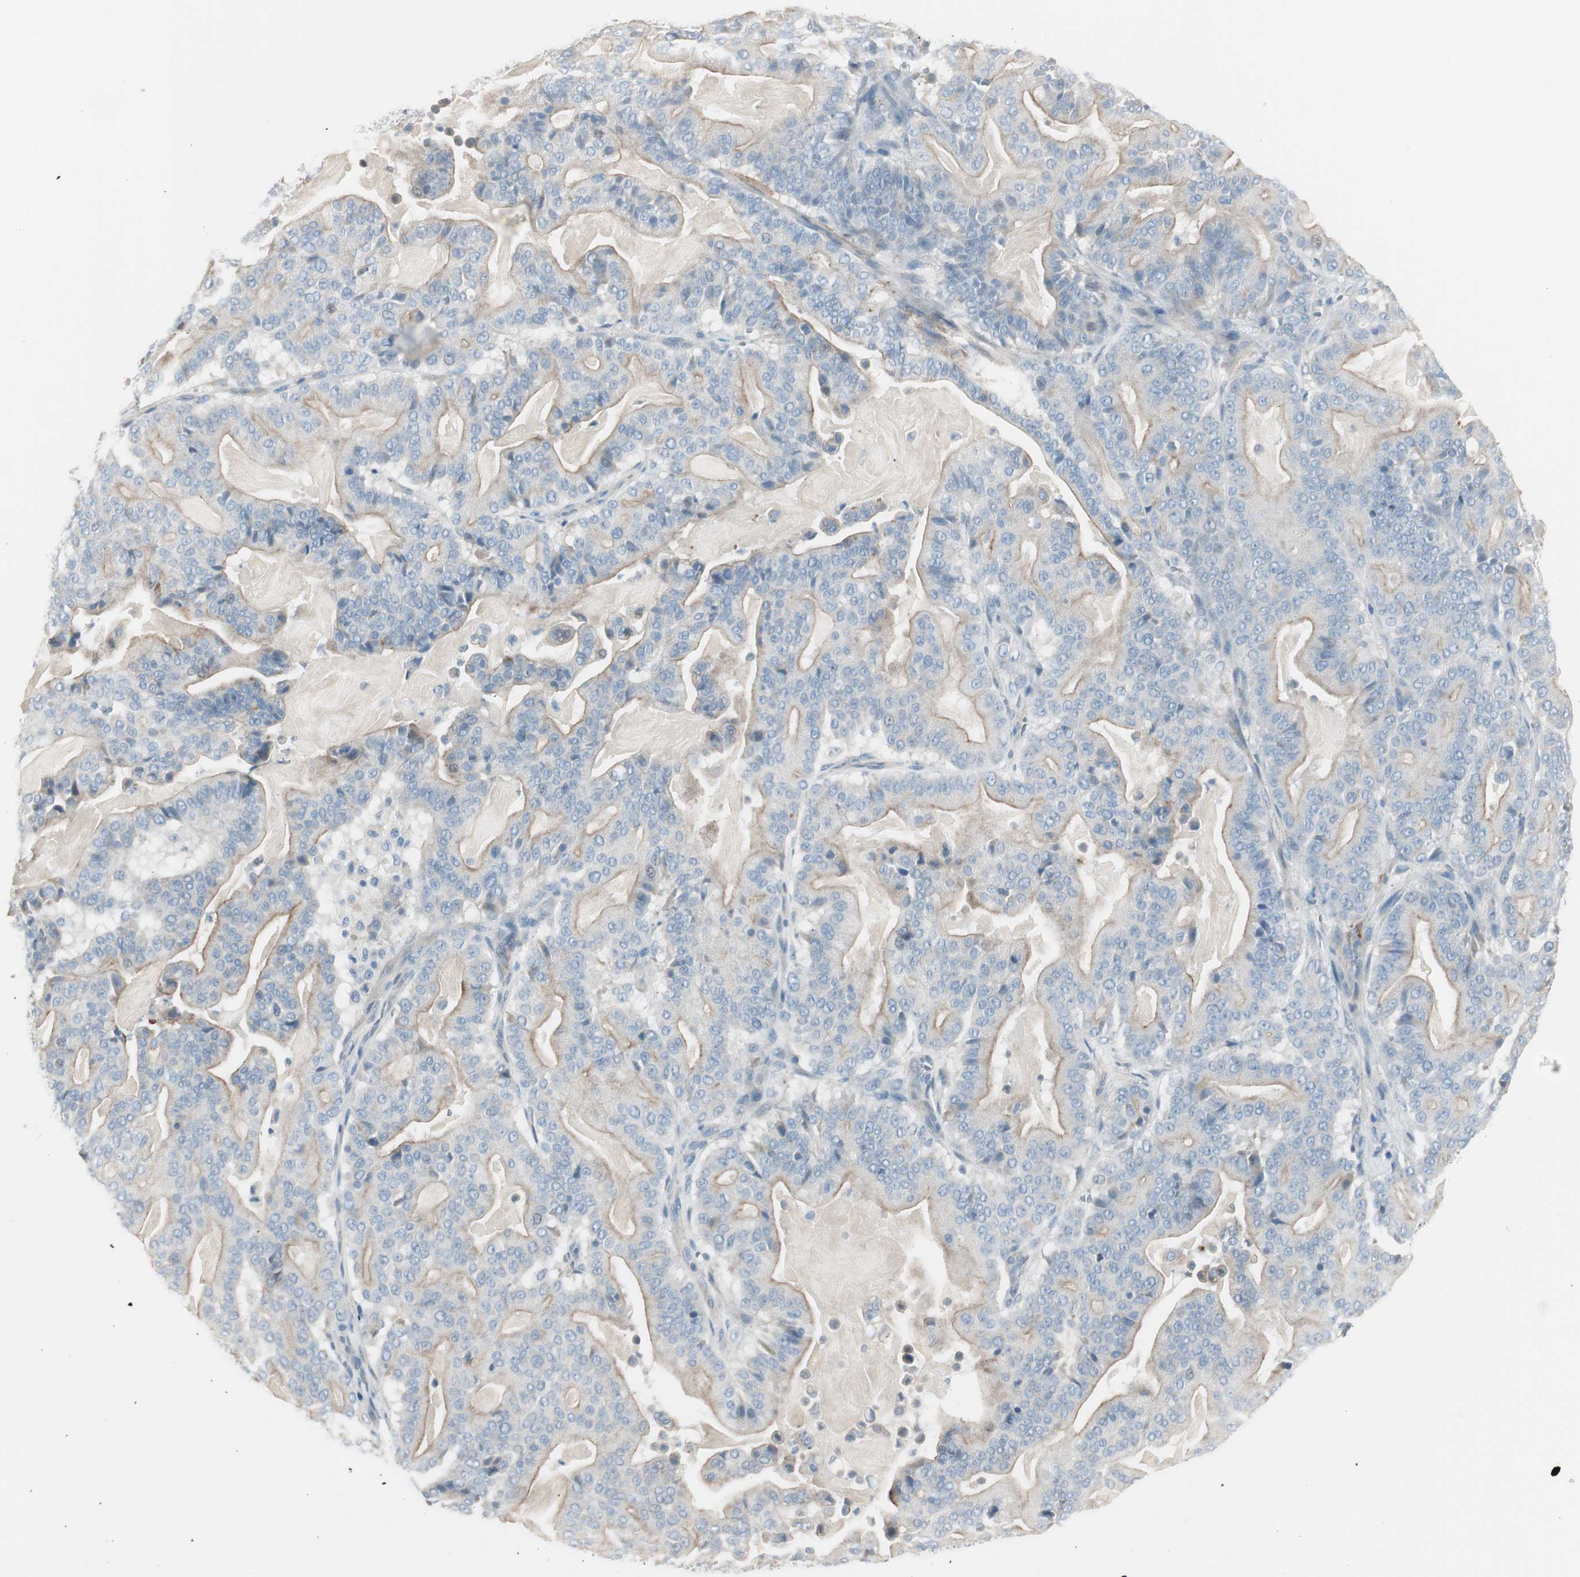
{"staining": {"intensity": "weak", "quantity": ">75%", "location": "cytoplasmic/membranous"}, "tissue": "pancreatic cancer", "cell_type": "Tumor cells", "image_type": "cancer", "snomed": [{"axis": "morphology", "description": "Adenocarcinoma, NOS"}, {"axis": "topography", "description": "Pancreas"}], "caption": "Protein staining of pancreatic cancer (adenocarcinoma) tissue reveals weak cytoplasmic/membranous staining in about >75% of tumor cells. (Stains: DAB (3,3'-diaminobenzidine) in brown, nuclei in blue, Microscopy: brightfield microscopy at high magnification).", "gene": "CACNA2D1", "patient": {"sex": "male", "age": 63}}